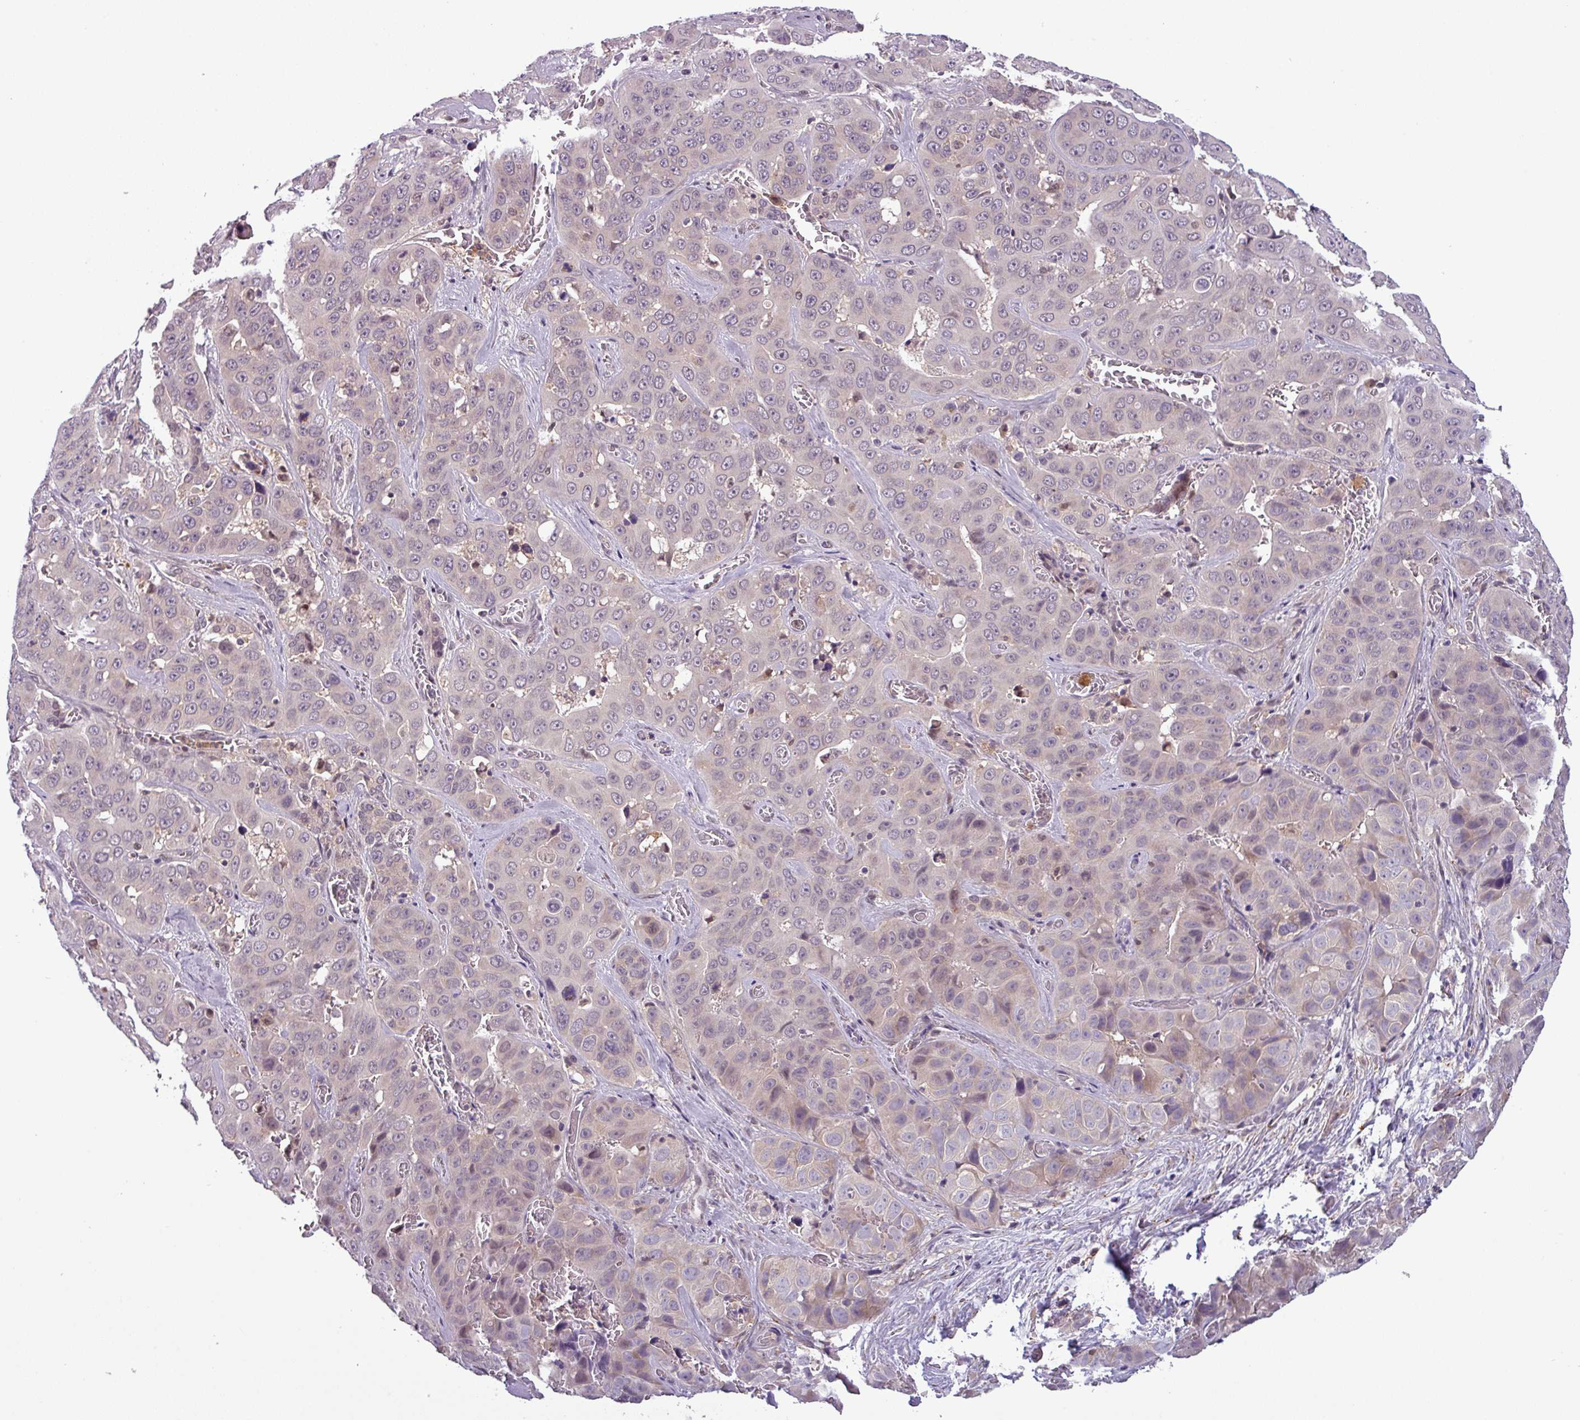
{"staining": {"intensity": "weak", "quantity": "<25%", "location": "cytoplasmic/membranous"}, "tissue": "liver cancer", "cell_type": "Tumor cells", "image_type": "cancer", "snomed": [{"axis": "morphology", "description": "Cholangiocarcinoma"}, {"axis": "topography", "description": "Liver"}], "caption": "Immunohistochemical staining of human liver cancer (cholangiocarcinoma) exhibits no significant expression in tumor cells.", "gene": "NPFFR1", "patient": {"sex": "female", "age": 52}}